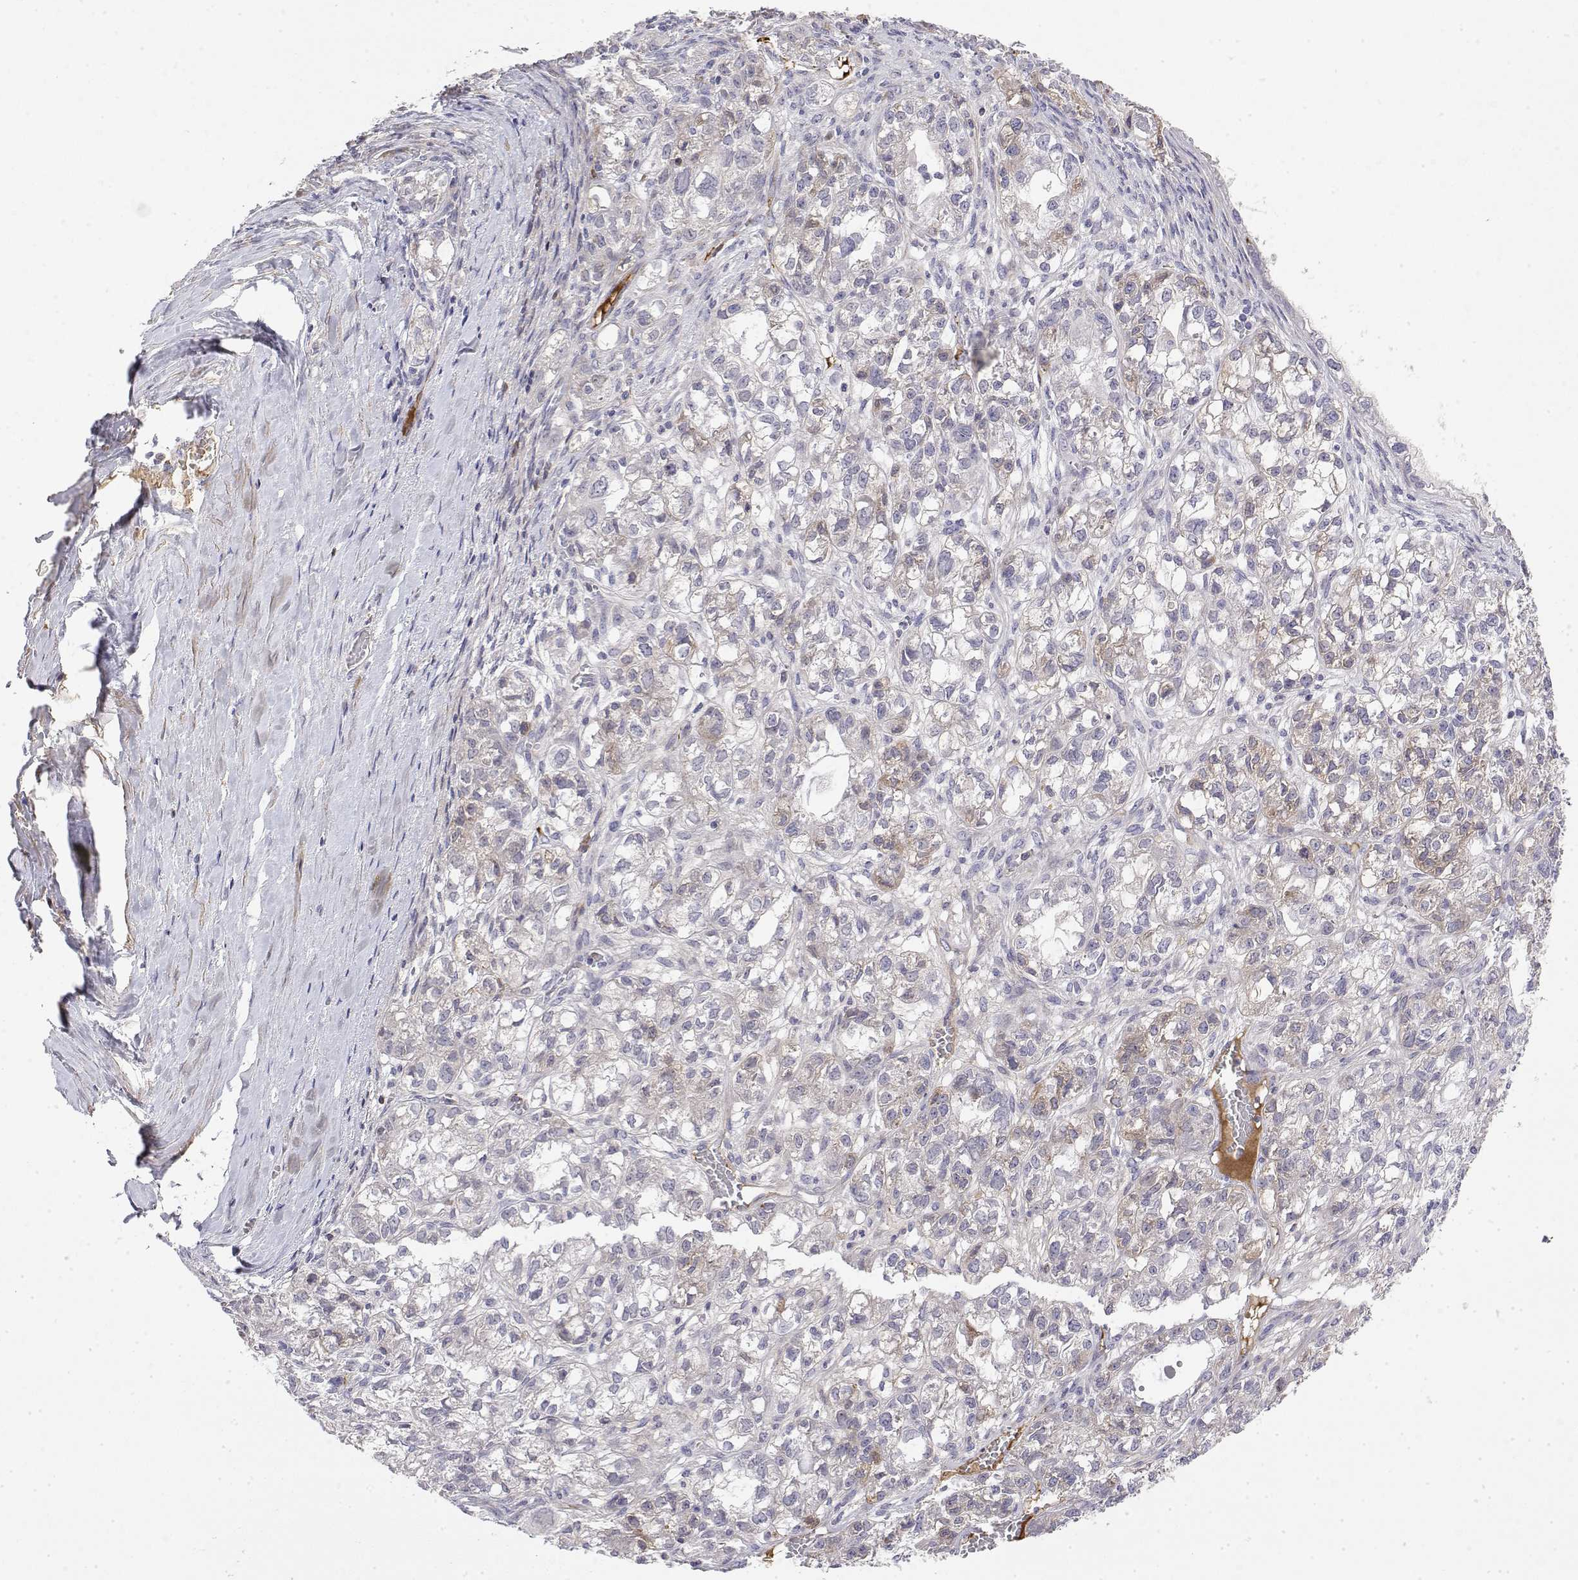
{"staining": {"intensity": "weak", "quantity": "<25%", "location": "cytoplasmic/membranous"}, "tissue": "ovarian cancer", "cell_type": "Tumor cells", "image_type": "cancer", "snomed": [{"axis": "morphology", "description": "Carcinoma, endometroid"}, {"axis": "topography", "description": "Ovary"}], "caption": "The IHC micrograph has no significant positivity in tumor cells of ovarian cancer tissue. The staining was performed using DAB (3,3'-diaminobenzidine) to visualize the protein expression in brown, while the nuclei were stained in blue with hematoxylin (Magnification: 20x).", "gene": "GGACT", "patient": {"sex": "female", "age": 64}}